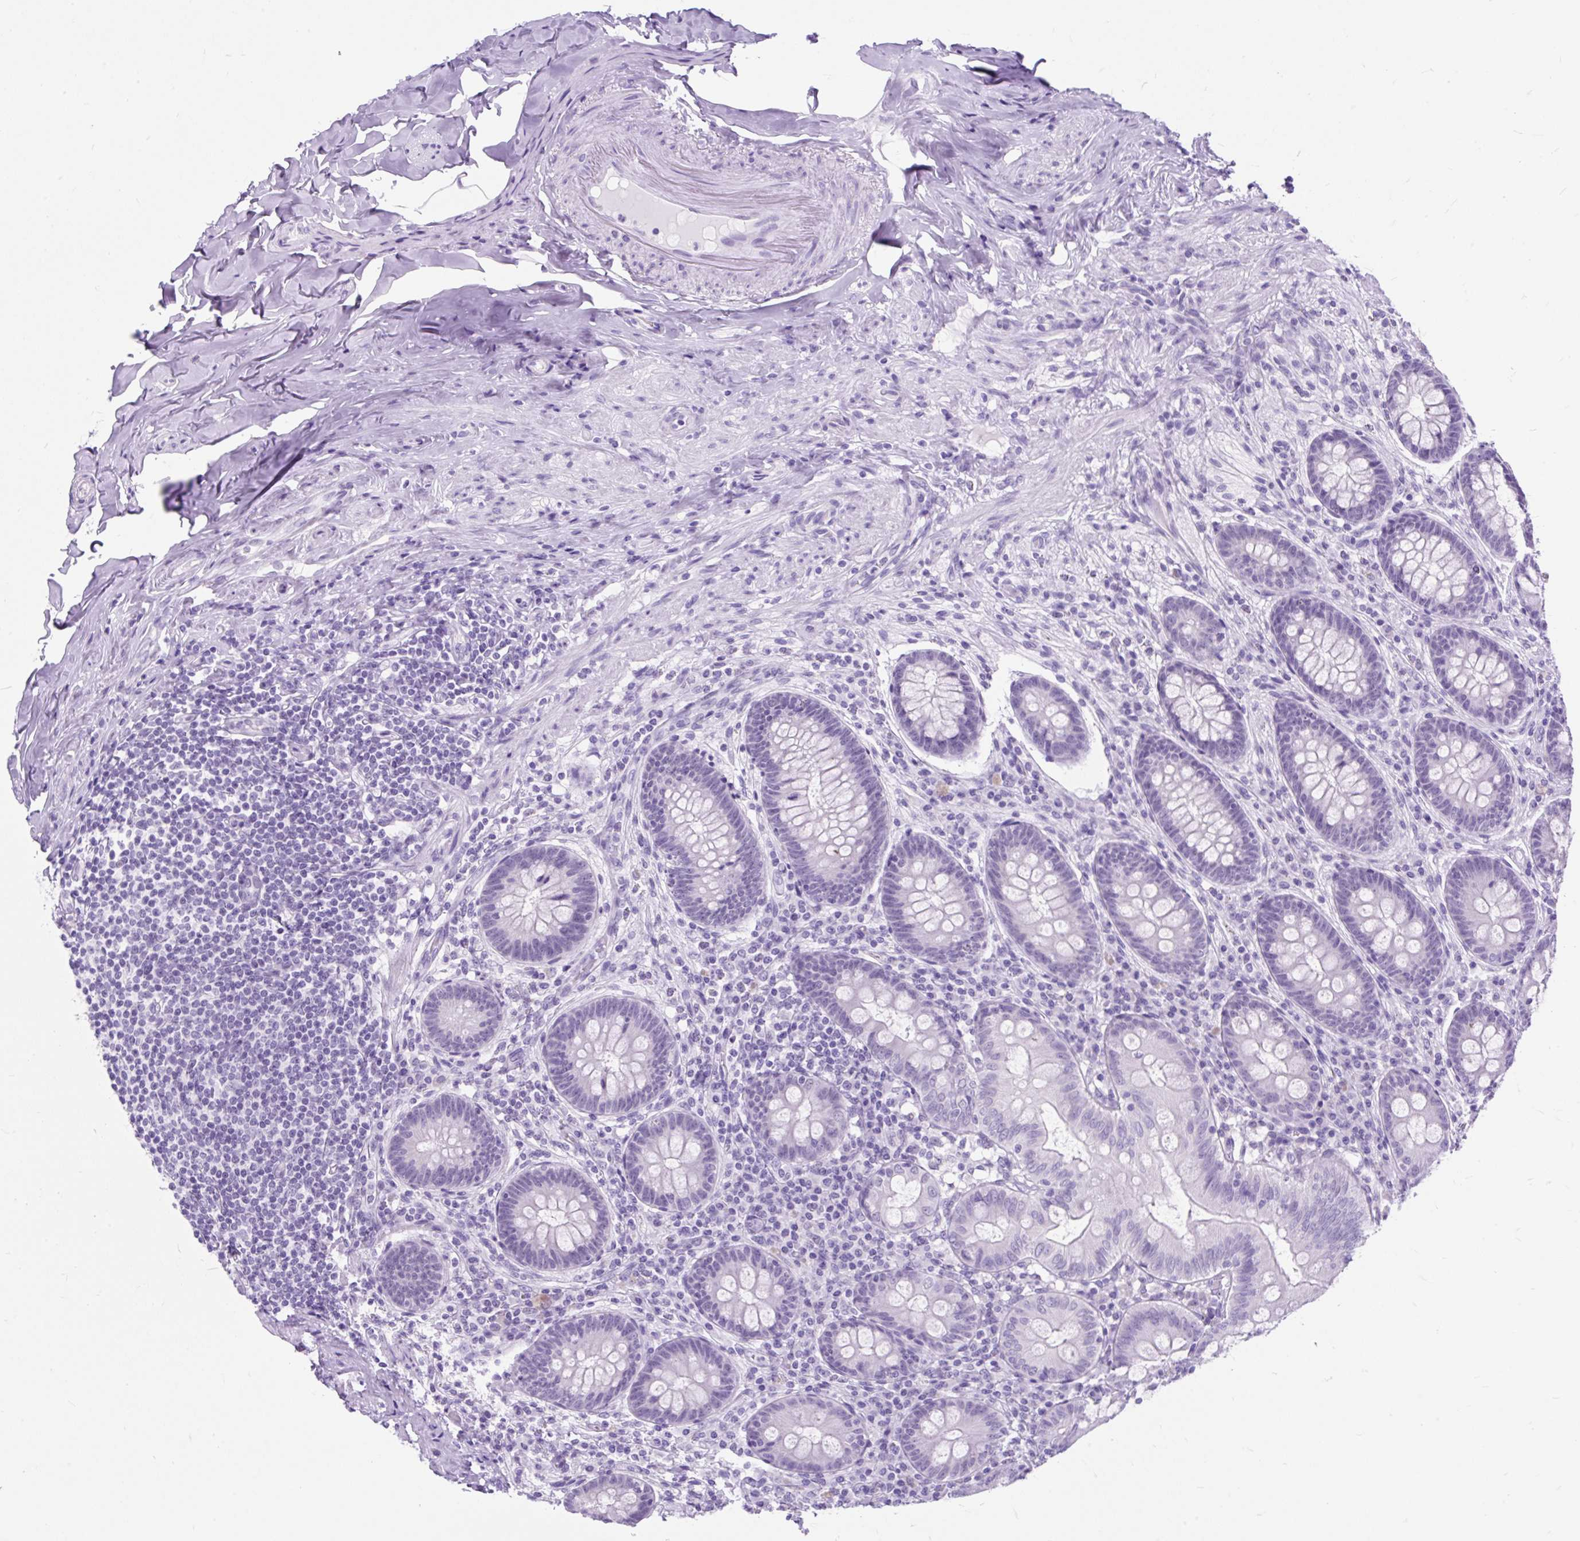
{"staining": {"intensity": "negative", "quantity": "none", "location": "none"}, "tissue": "appendix", "cell_type": "Glandular cells", "image_type": "normal", "snomed": [{"axis": "morphology", "description": "Normal tissue, NOS"}, {"axis": "topography", "description": "Appendix"}], "caption": "Appendix was stained to show a protein in brown. There is no significant positivity in glandular cells. (Immunohistochemistry (ihc), brightfield microscopy, high magnification).", "gene": "SCGB1A1", "patient": {"sex": "male", "age": 71}}